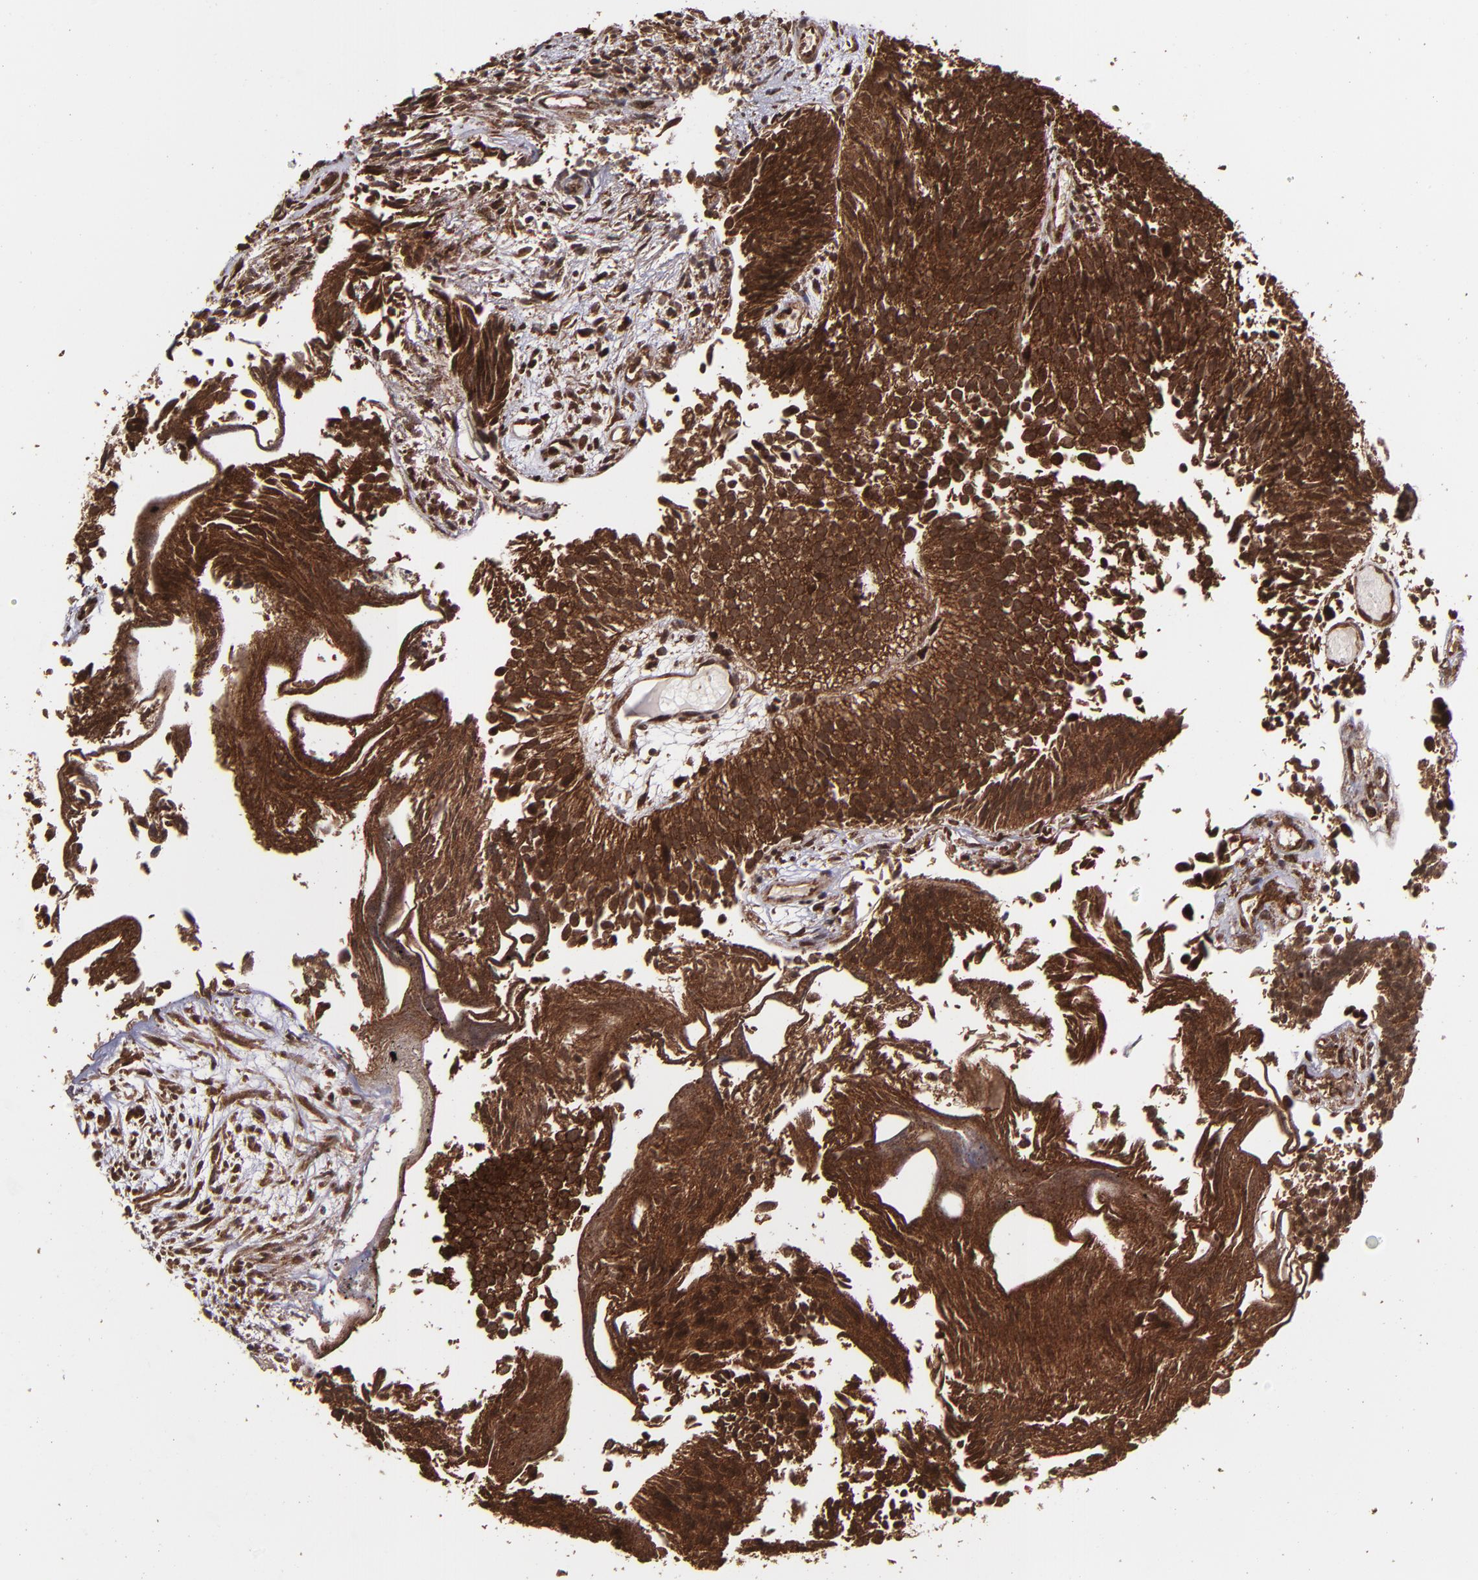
{"staining": {"intensity": "strong", "quantity": ">75%", "location": "cytoplasmic/membranous,nuclear"}, "tissue": "urothelial cancer", "cell_type": "Tumor cells", "image_type": "cancer", "snomed": [{"axis": "morphology", "description": "Urothelial carcinoma, Low grade"}, {"axis": "topography", "description": "Urinary bladder"}], "caption": "Tumor cells reveal strong cytoplasmic/membranous and nuclear staining in about >75% of cells in urothelial cancer. (IHC, brightfield microscopy, high magnification).", "gene": "EIF4ENIF1", "patient": {"sex": "male", "age": 84}}